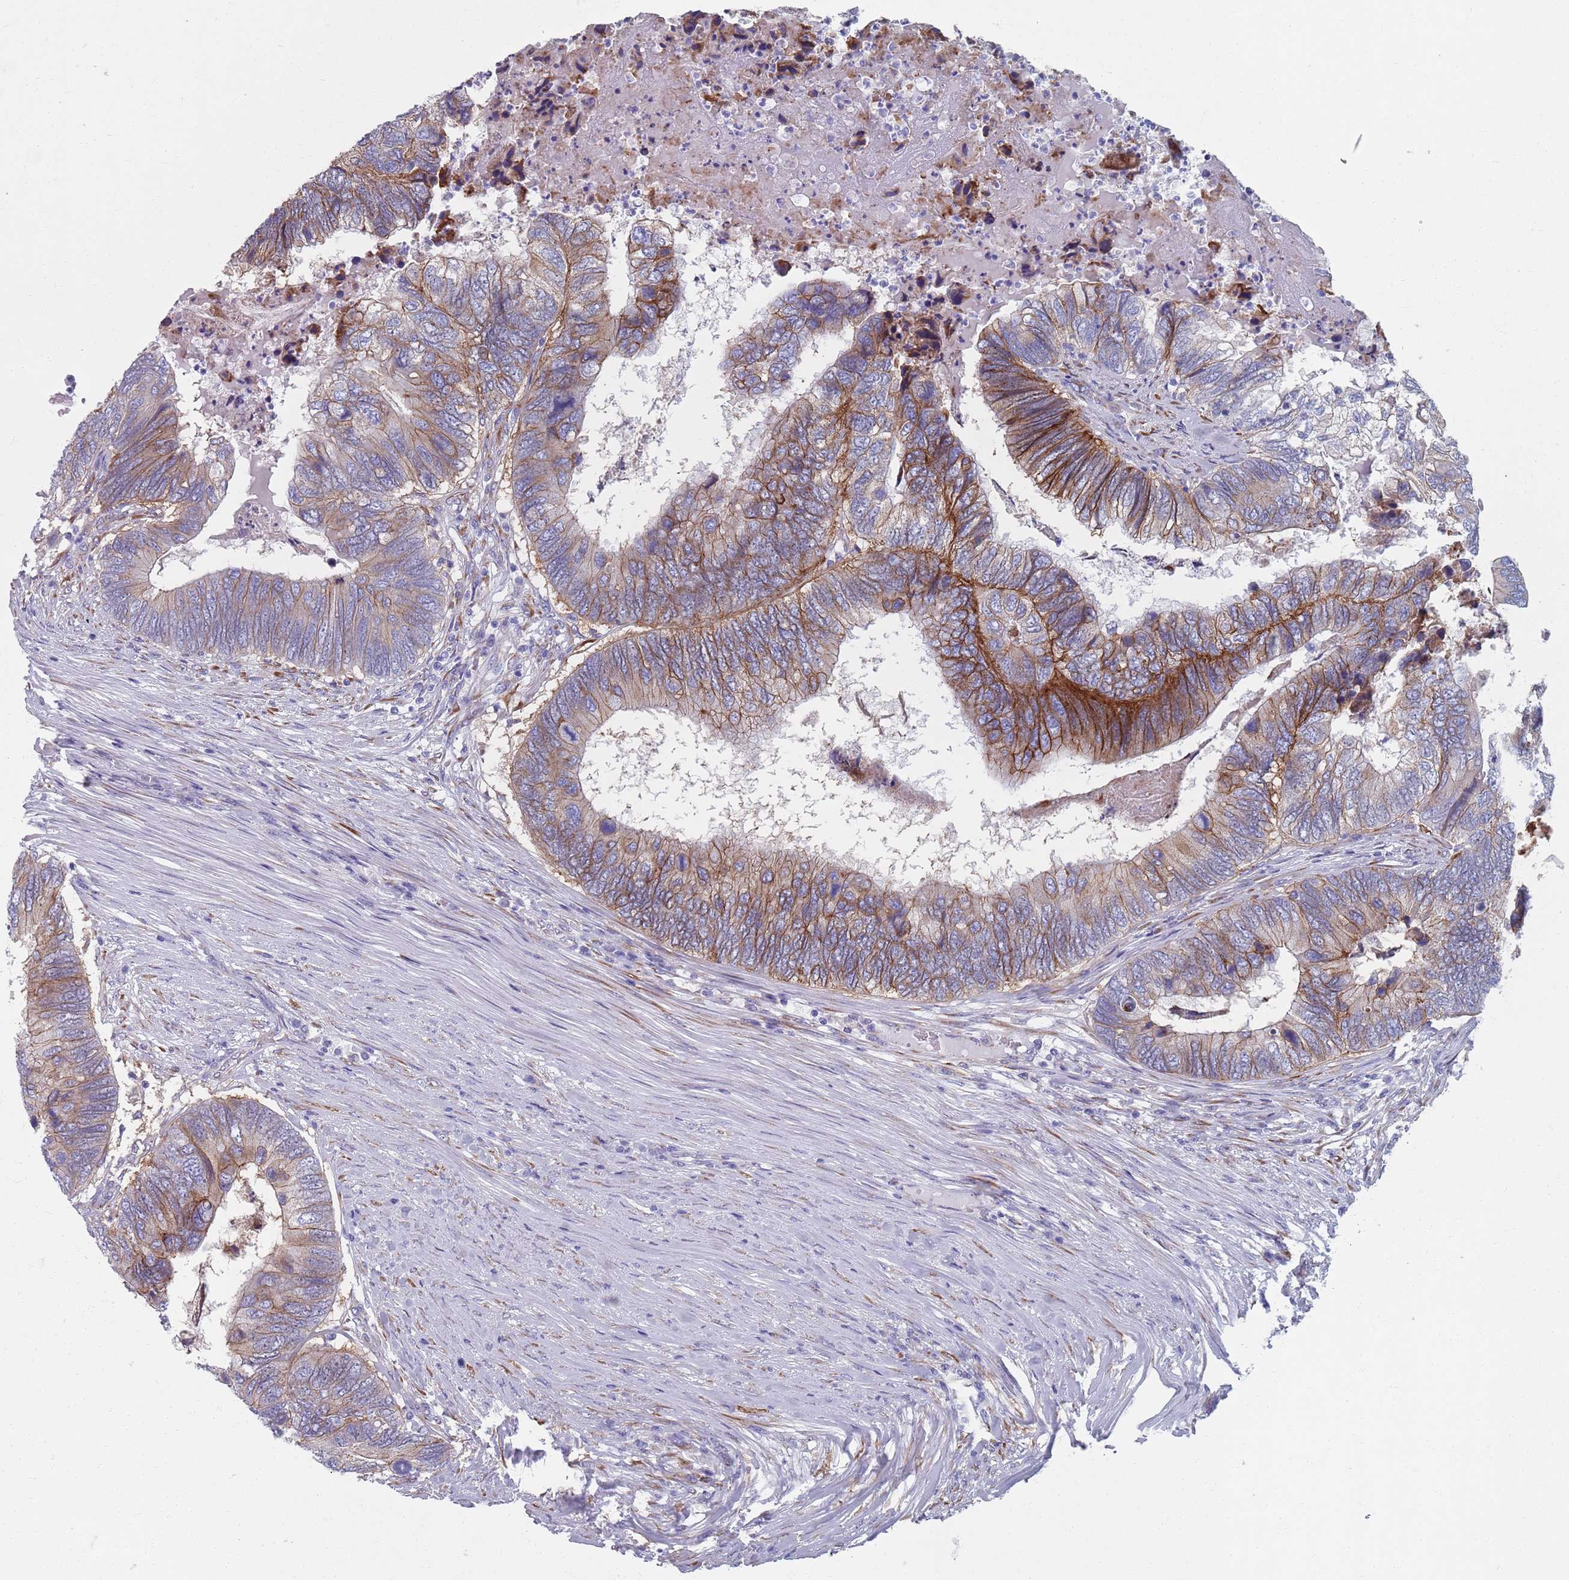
{"staining": {"intensity": "strong", "quantity": "25%-75%", "location": "cytoplasmic/membranous"}, "tissue": "colorectal cancer", "cell_type": "Tumor cells", "image_type": "cancer", "snomed": [{"axis": "morphology", "description": "Adenocarcinoma, NOS"}, {"axis": "topography", "description": "Colon"}], "caption": "Immunohistochemical staining of colorectal cancer demonstrates high levels of strong cytoplasmic/membranous protein positivity in approximately 25%-75% of tumor cells.", "gene": "PLOD1", "patient": {"sex": "female", "age": 67}}